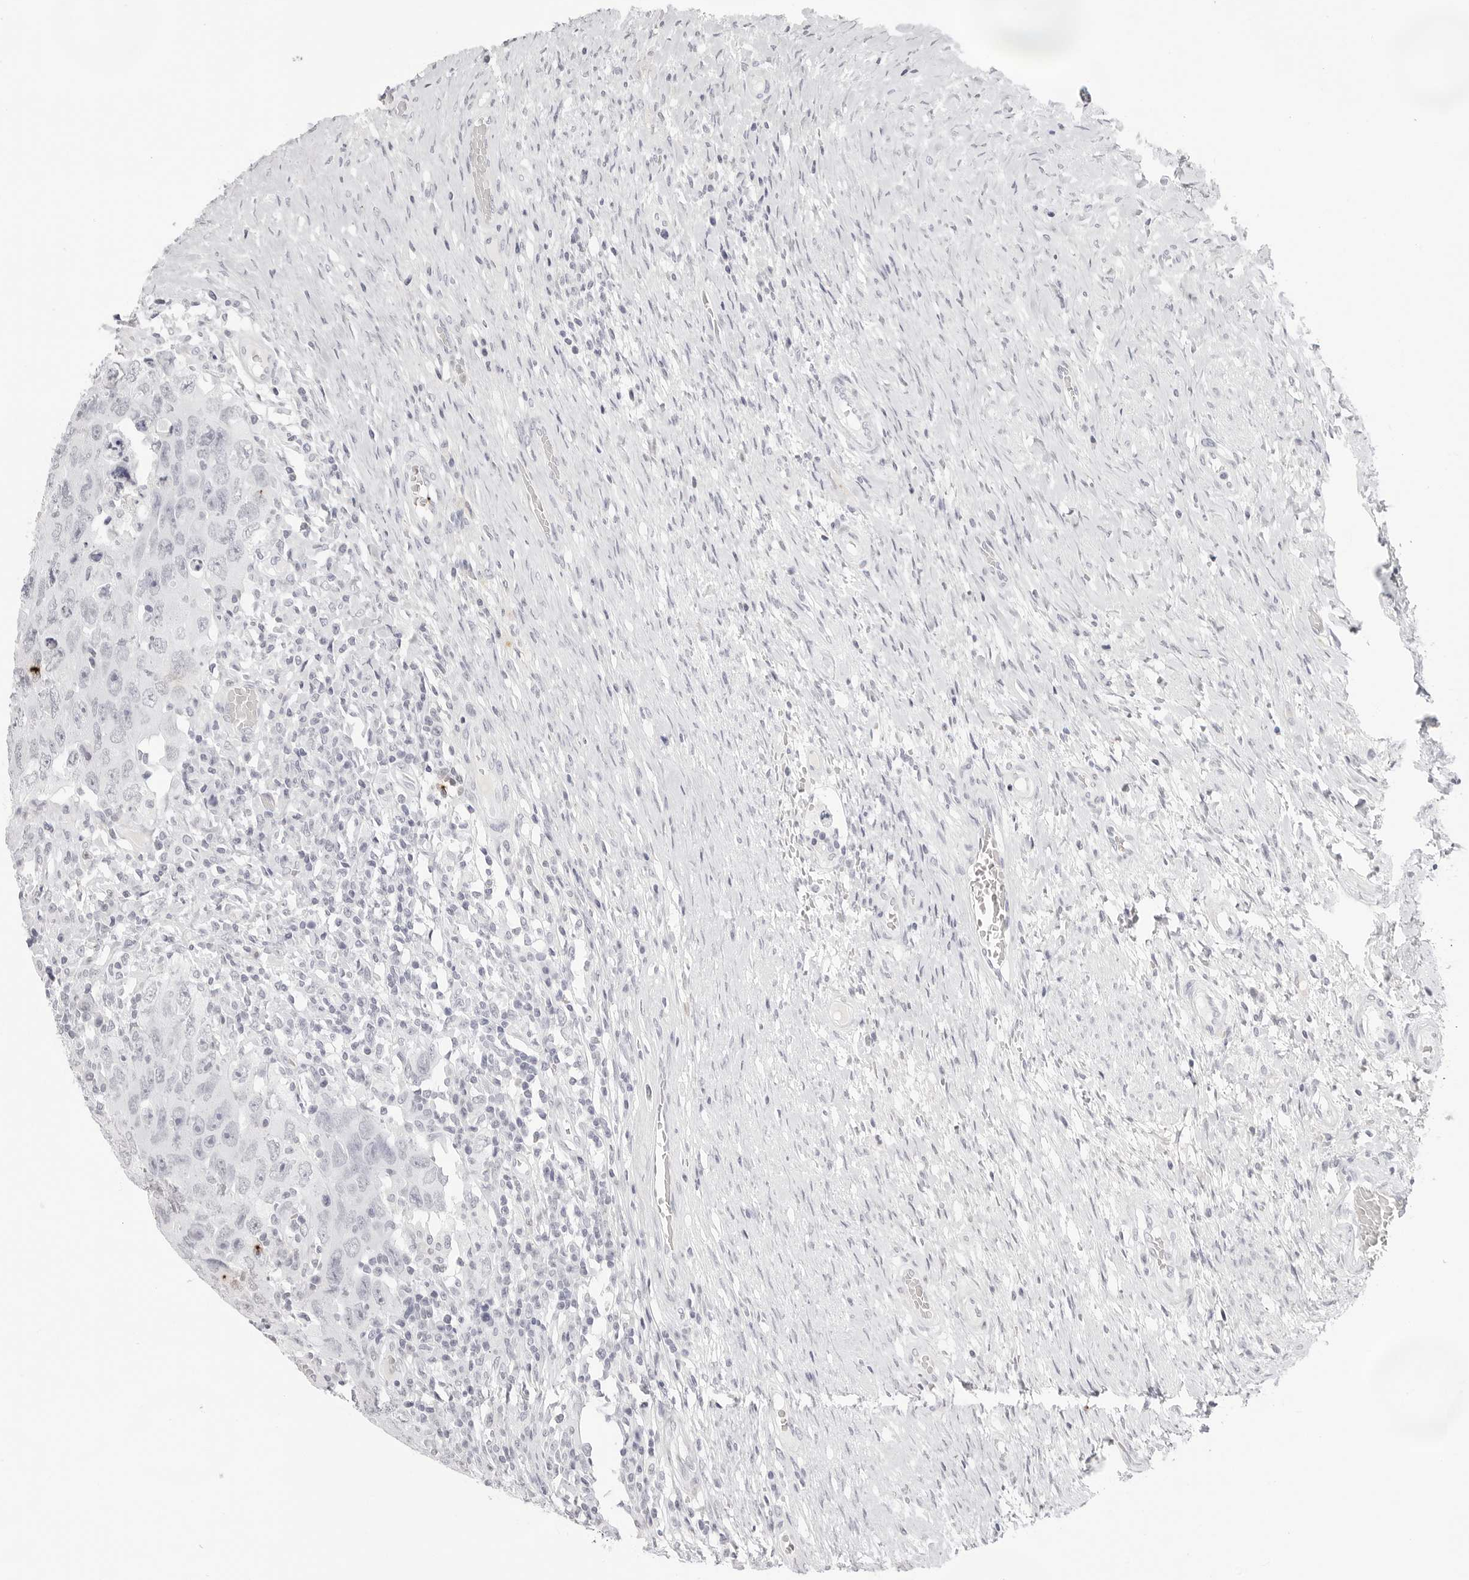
{"staining": {"intensity": "negative", "quantity": "none", "location": "none"}, "tissue": "testis cancer", "cell_type": "Tumor cells", "image_type": "cancer", "snomed": [{"axis": "morphology", "description": "Carcinoma, Embryonal, NOS"}, {"axis": "topography", "description": "Testis"}], "caption": "Human testis cancer stained for a protein using immunohistochemistry shows no expression in tumor cells.", "gene": "CST5", "patient": {"sex": "male", "age": 26}}